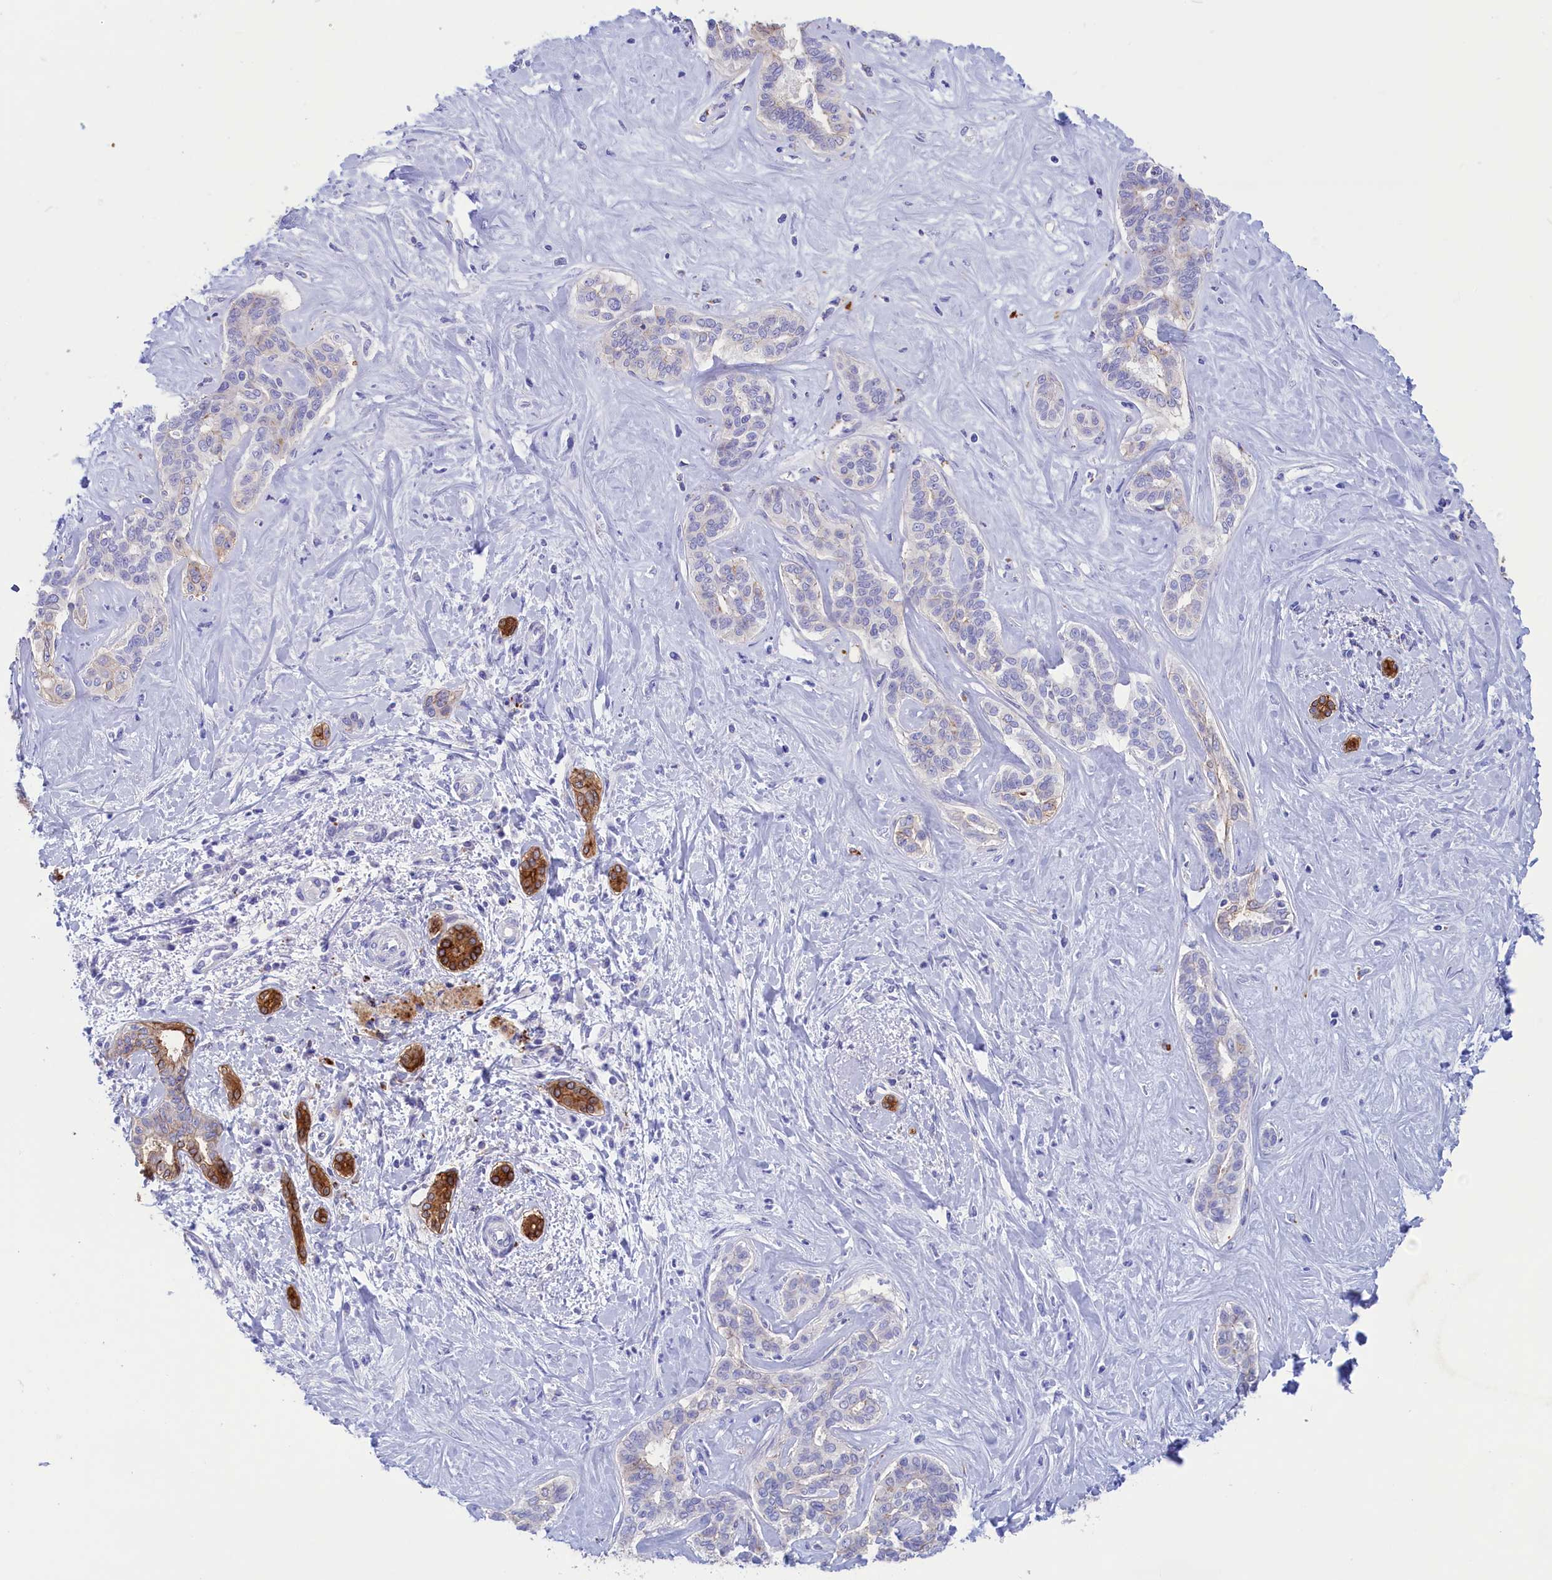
{"staining": {"intensity": "moderate", "quantity": "<25%", "location": "cytoplasmic/membranous"}, "tissue": "liver cancer", "cell_type": "Tumor cells", "image_type": "cancer", "snomed": [{"axis": "morphology", "description": "Cholangiocarcinoma"}, {"axis": "topography", "description": "Liver"}], "caption": "Protein positivity by IHC shows moderate cytoplasmic/membranous positivity in about <25% of tumor cells in liver cancer (cholangiocarcinoma).", "gene": "WDR6", "patient": {"sex": "female", "age": 77}}